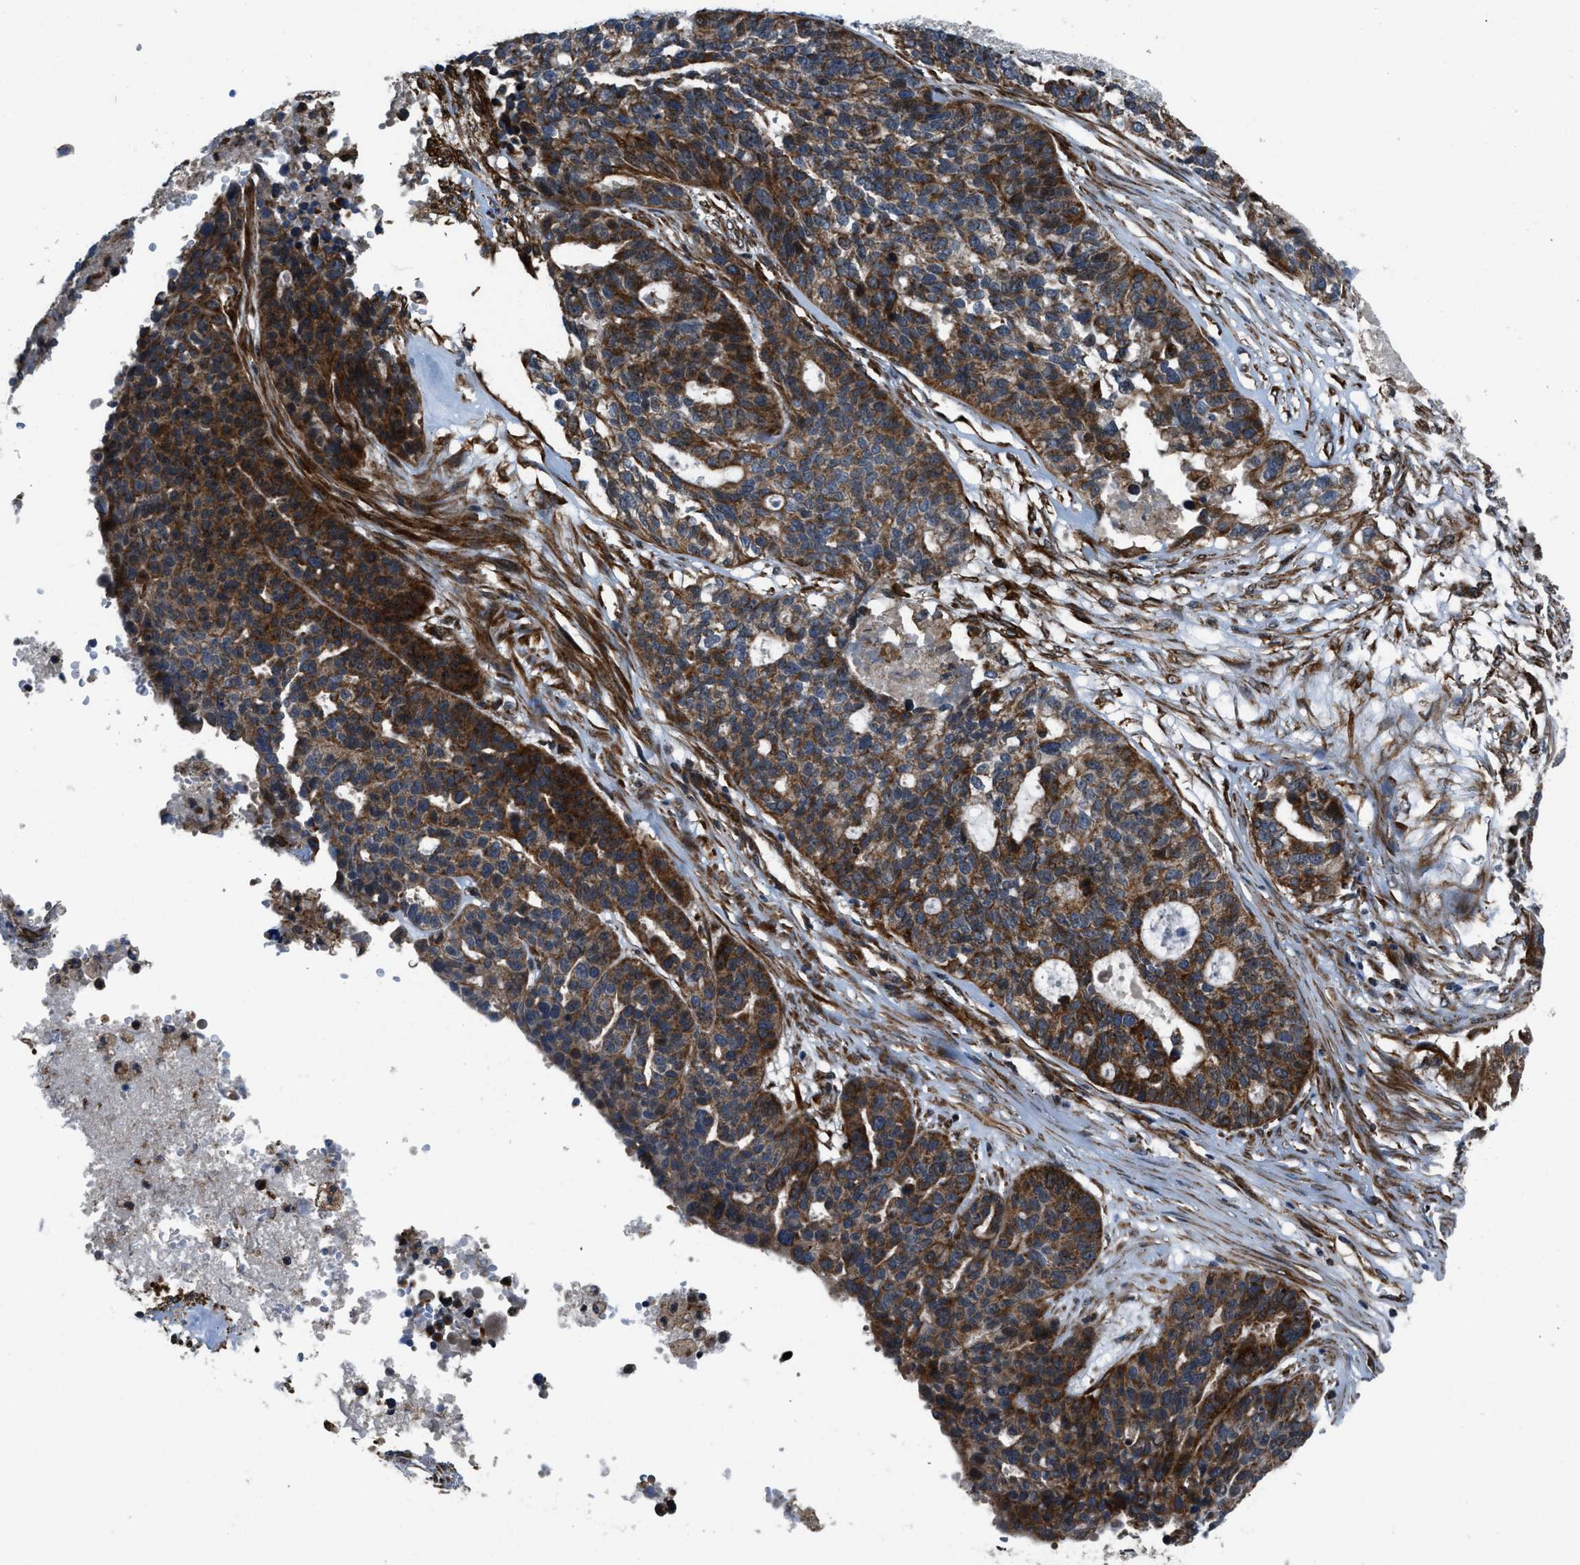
{"staining": {"intensity": "strong", "quantity": ">75%", "location": "cytoplasmic/membranous"}, "tissue": "ovarian cancer", "cell_type": "Tumor cells", "image_type": "cancer", "snomed": [{"axis": "morphology", "description": "Cystadenocarcinoma, serous, NOS"}, {"axis": "topography", "description": "Ovary"}], "caption": "The histopathology image displays staining of ovarian cancer (serous cystadenocarcinoma), revealing strong cytoplasmic/membranous protein positivity (brown color) within tumor cells.", "gene": "GSDME", "patient": {"sex": "female", "age": 59}}